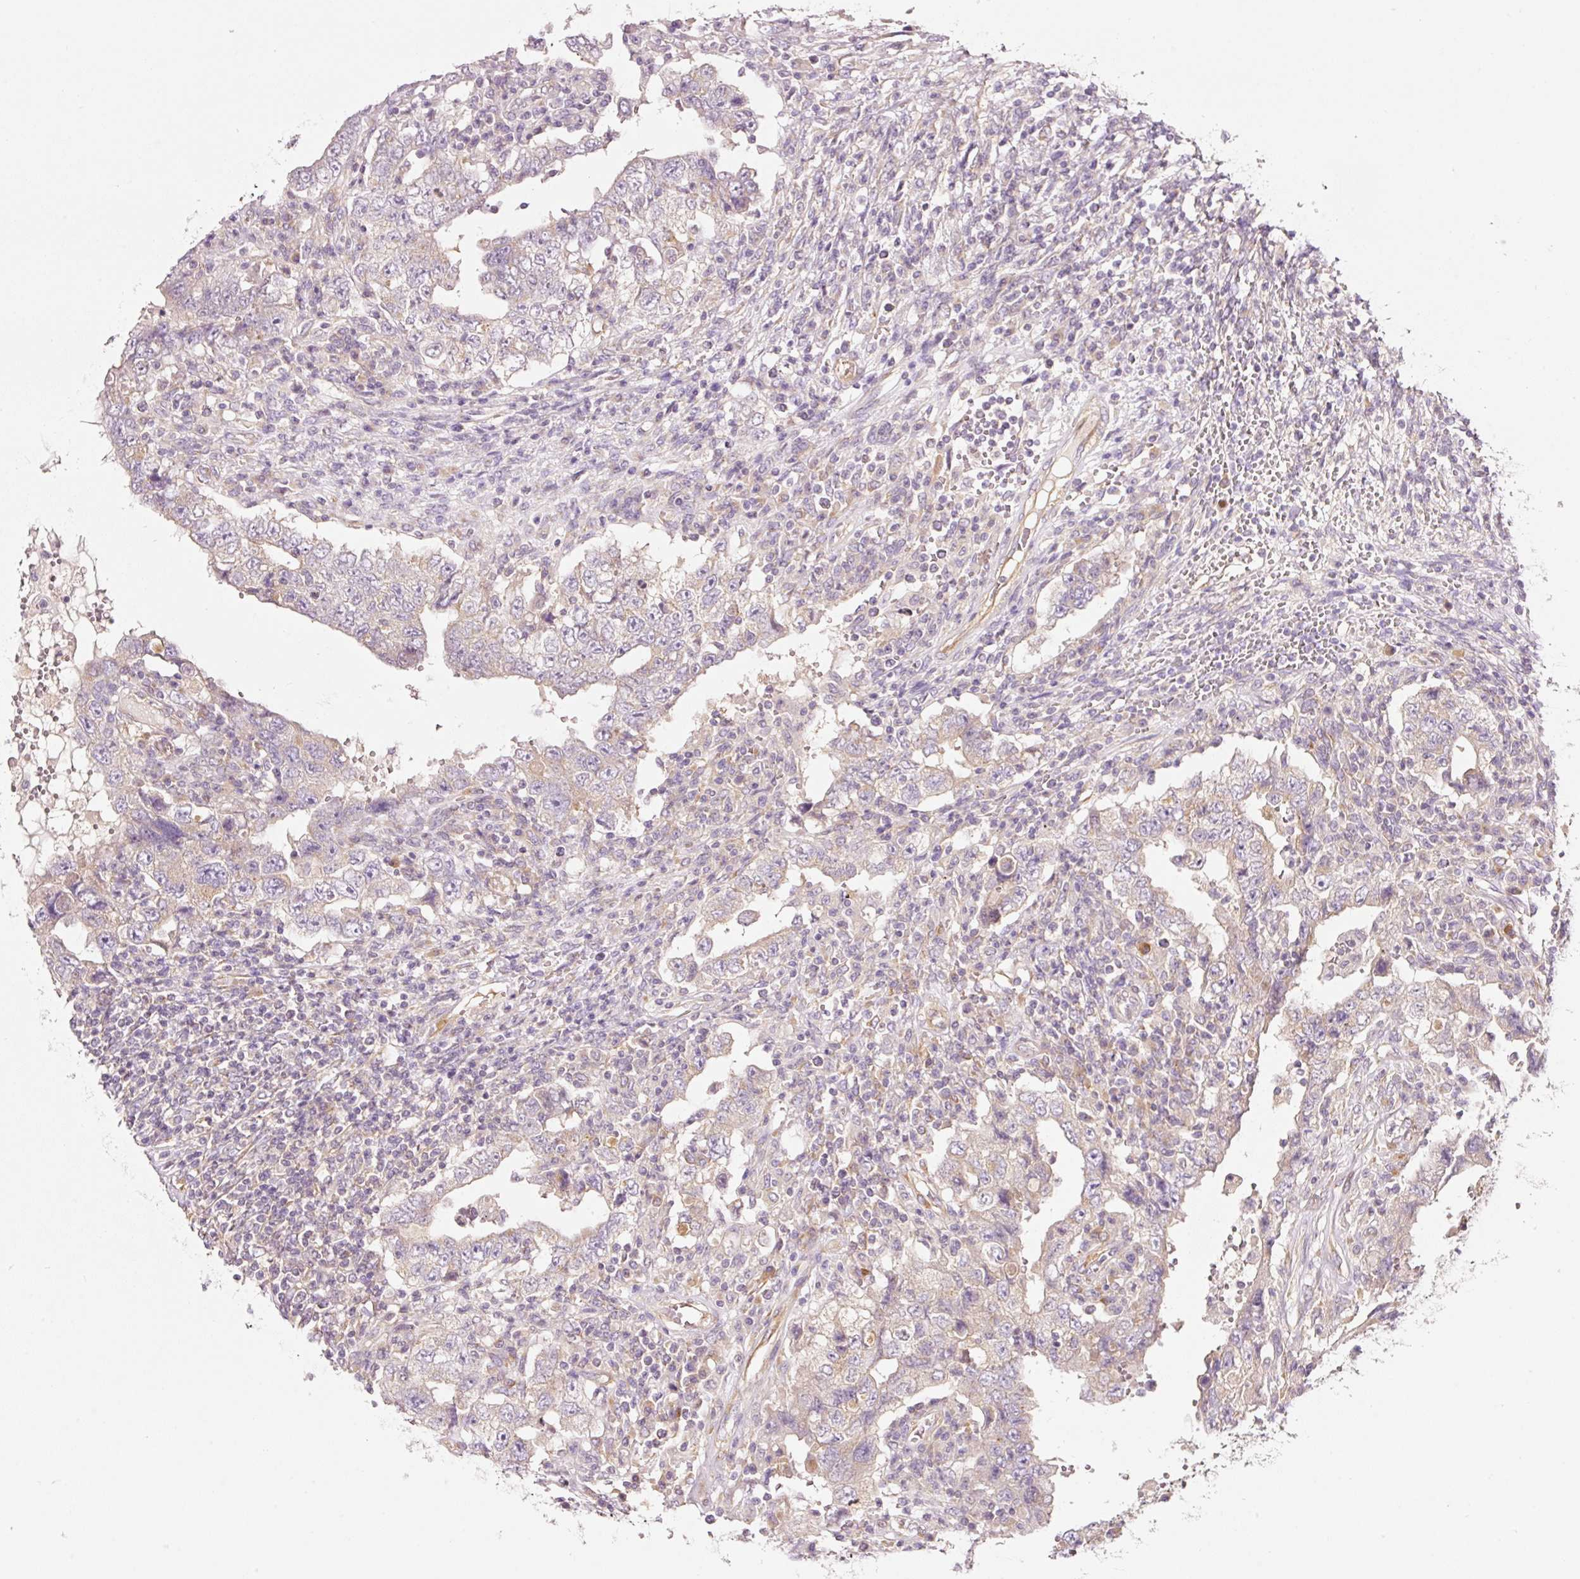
{"staining": {"intensity": "weak", "quantity": "<25%", "location": "cytoplasmic/membranous"}, "tissue": "testis cancer", "cell_type": "Tumor cells", "image_type": "cancer", "snomed": [{"axis": "morphology", "description": "Carcinoma, Embryonal, NOS"}, {"axis": "topography", "description": "Testis"}], "caption": "Immunohistochemistry of human testis cancer exhibits no expression in tumor cells. (IHC, brightfield microscopy, high magnification).", "gene": "RNF167", "patient": {"sex": "male", "age": 26}}